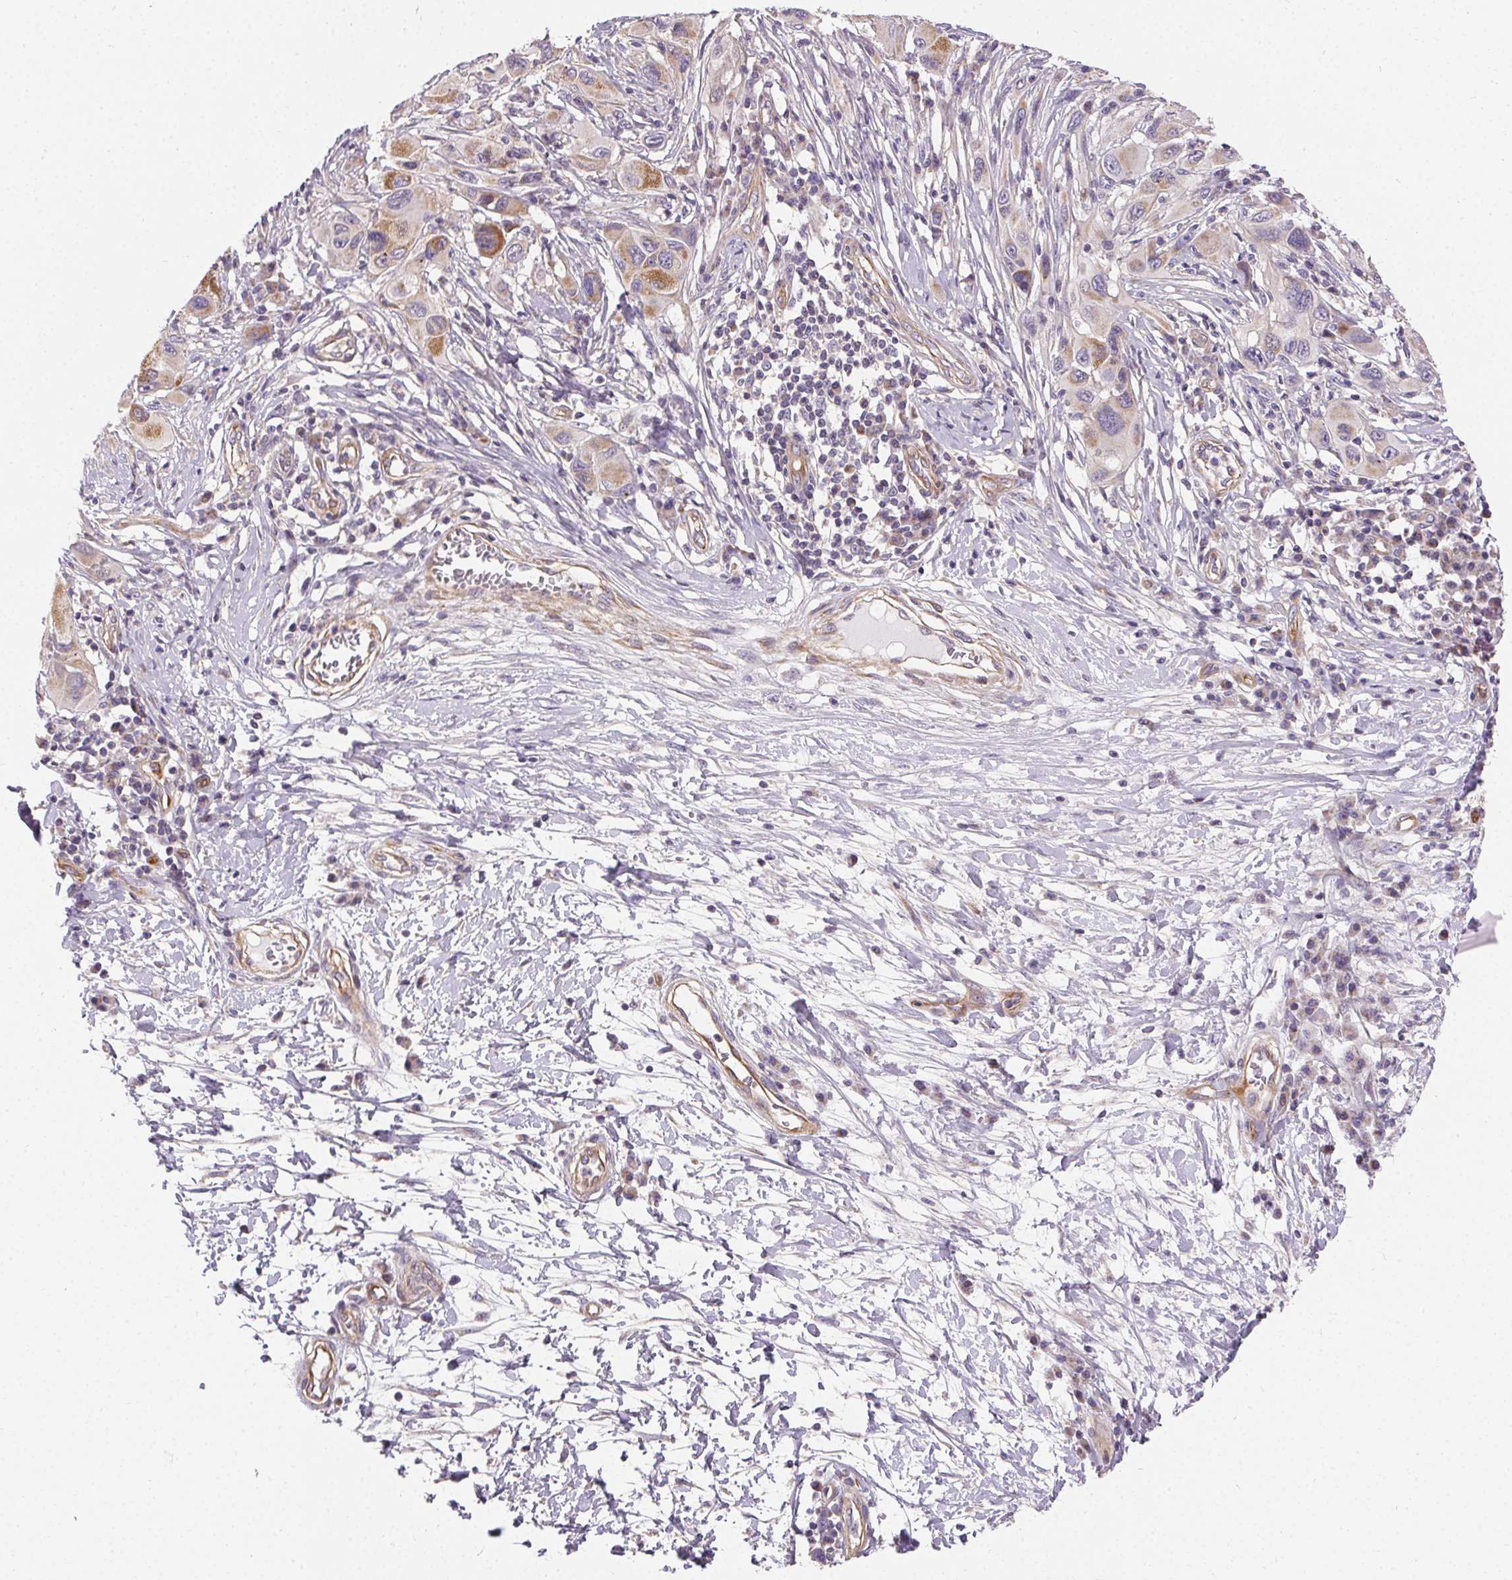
{"staining": {"intensity": "weak", "quantity": "25%-75%", "location": "cytoplasmic/membranous"}, "tissue": "melanoma", "cell_type": "Tumor cells", "image_type": "cancer", "snomed": [{"axis": "morphology", "description": "Malignant melanoma, NOS"}, {"axis": "topography", "description": "Skin"}], "caption": "Immunohistochemistry image of melanoma stained for a protein (brown), which displays low levels of weak cytoplasmic/membranous positivity in about 25%-75% of tumor cells.", "gene": "APLP1", "patient": {"sex": "male", "age": 53}}